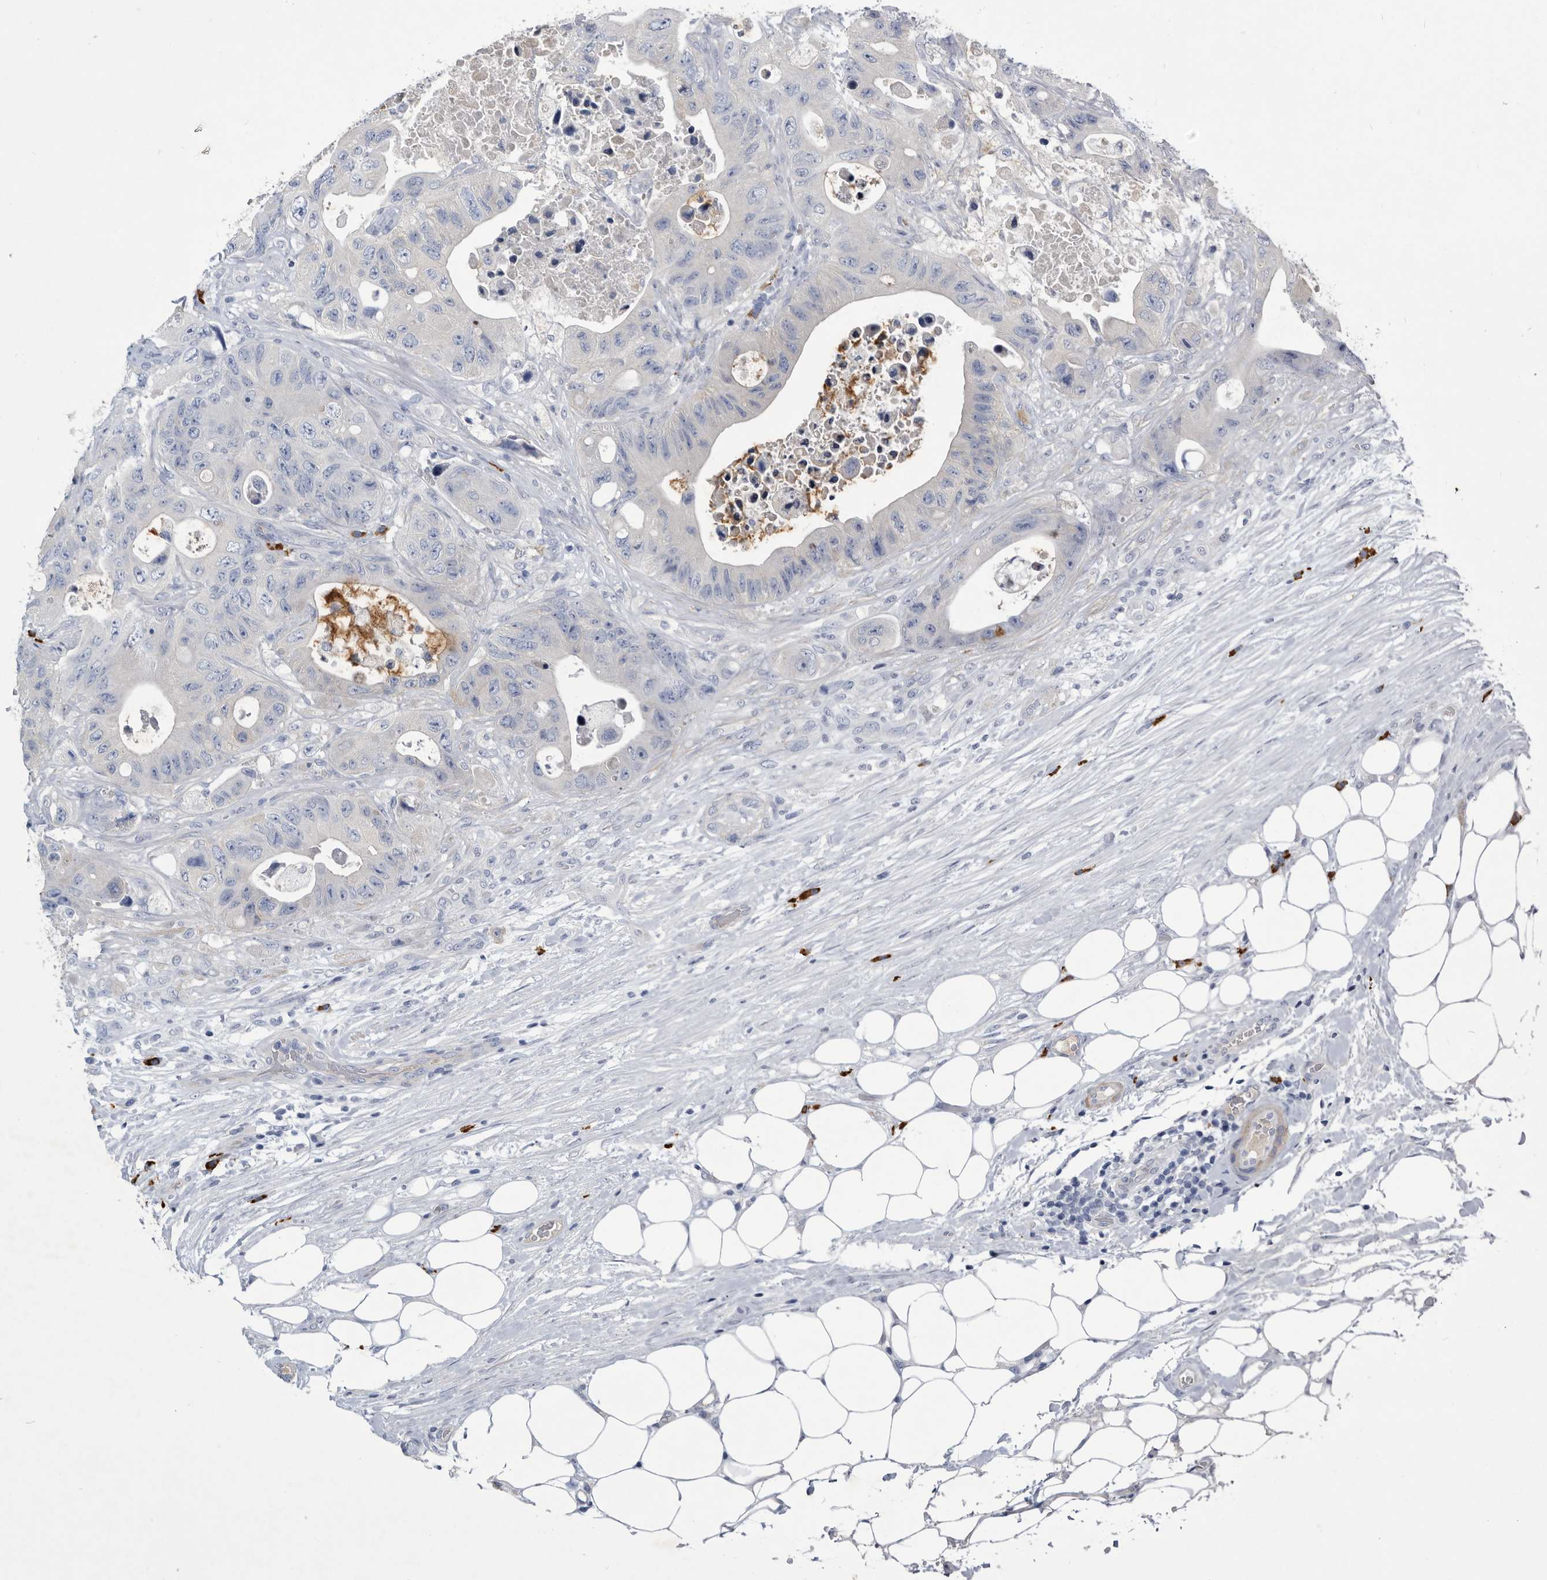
{"staining": {"intensity": "negative", "quantity": "none", "location": "none"}, "tissue": "colorectal cancer", "cell_type": "Tumor cells", "image_type": "cancer", "snomed": [{"axis": "morphology", "description": "Adenocarcinoma, NOS"}, {"axis": "topography", "description": "Colon"}], "caption": "Colorectal cancer was stained to show a protein in brown. There is no significant expression in tumor cells. (DAB immunohistochemistry (IHC) visualized using brightfield microscopy, high magnification).", "gene": "BTBD6", "patient": {"sex": "female", "age": 46}}